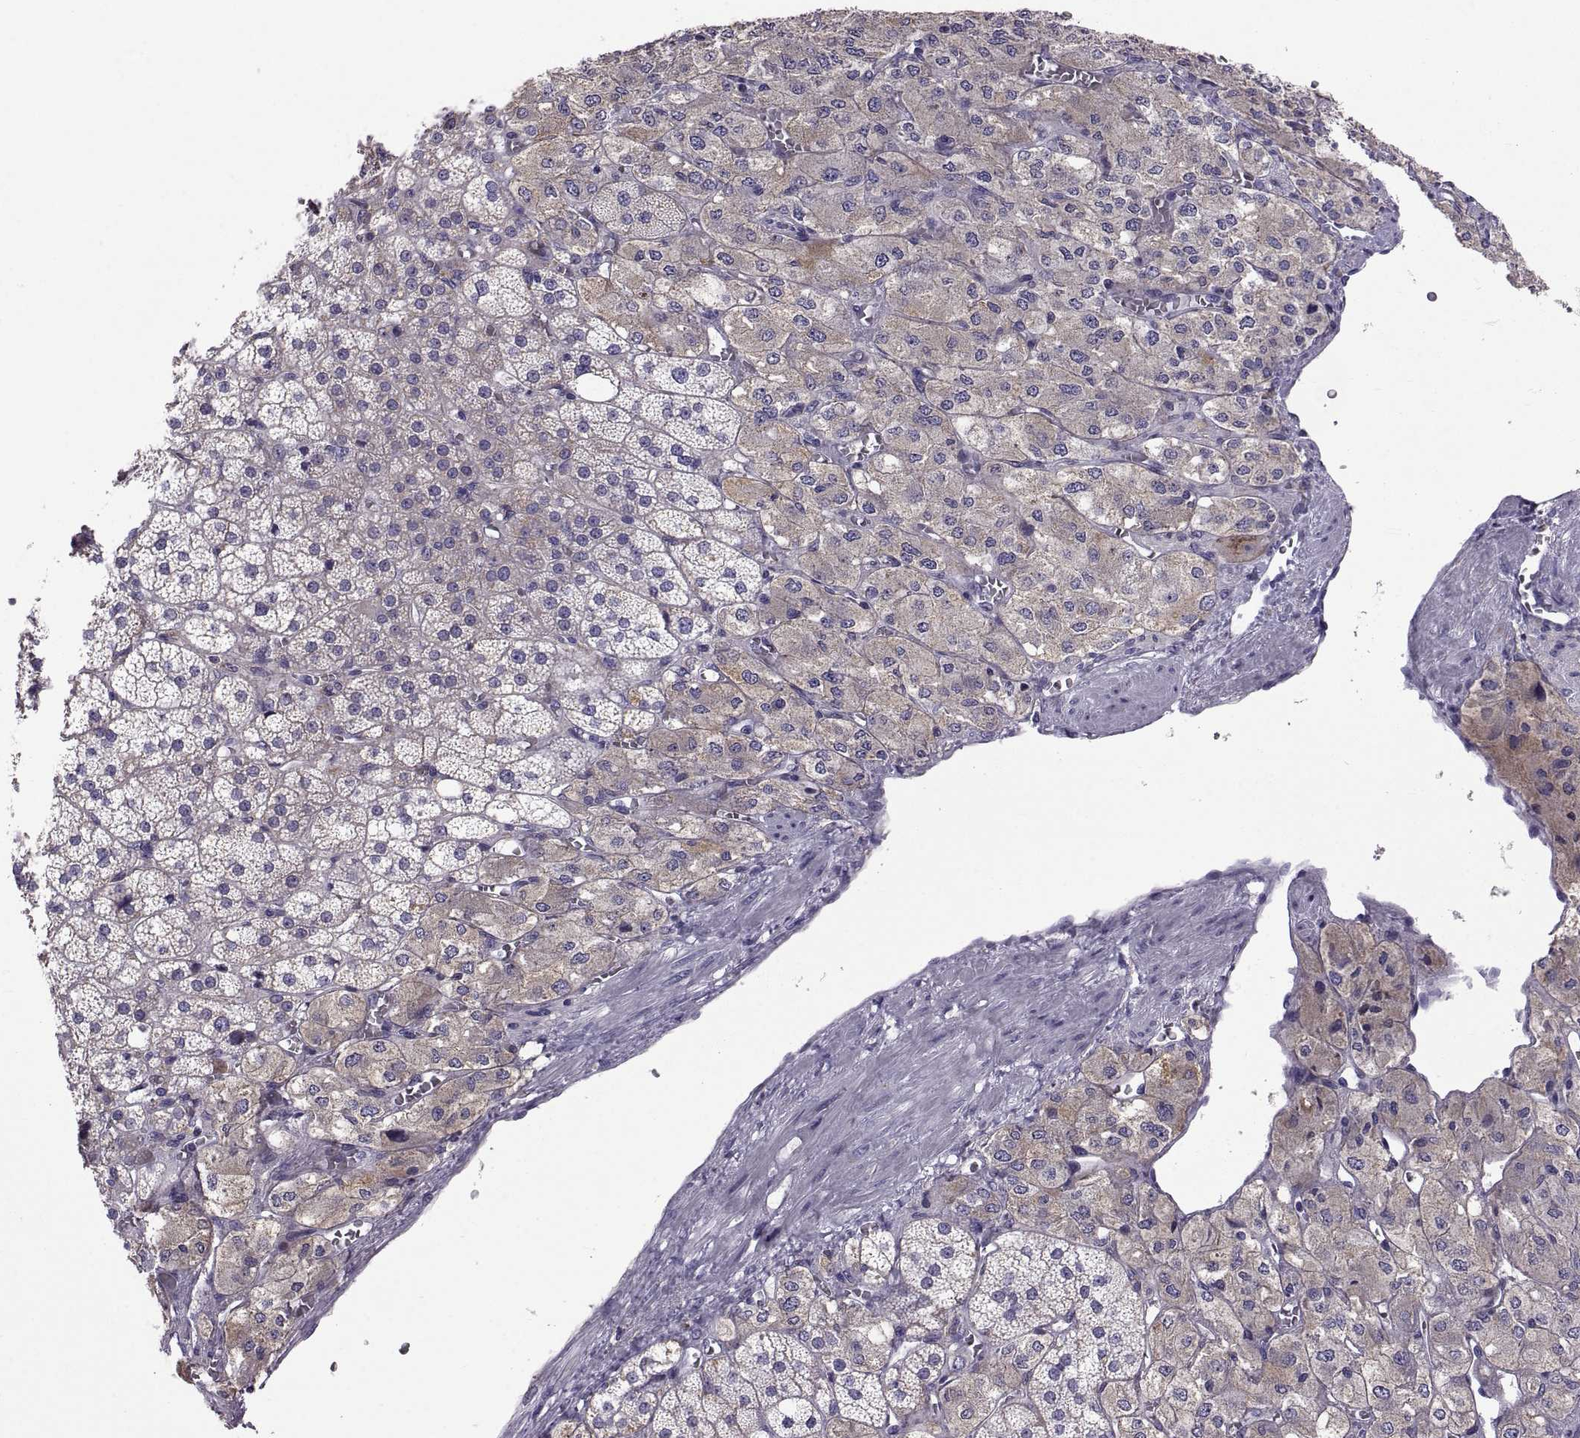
{"staining": {"intensity": "negative", "quantity": "none", "location": "none"}, "tissue": "adrenal gland", "cell_type": "Glandular cells", "image_type": "normal", "snomed": [{"axis": "morphology", "description": "Normal tissue, NOS"}, {"axis": "topography", "description": "Adrenal gland"}], "caption": "A high-resolution histopathology image shows immunohistochemistry staining of normal adrenal gland, which reveals no significant expression in glandular cells. Brightfield microscopy of IHC stained with DAB (3,3'-diaminobenzidine) (brown) and hematoxylin (blue), captured at high magnification.", "gene": "ARSL", "patient": {"sex": "female", "age": 60}}